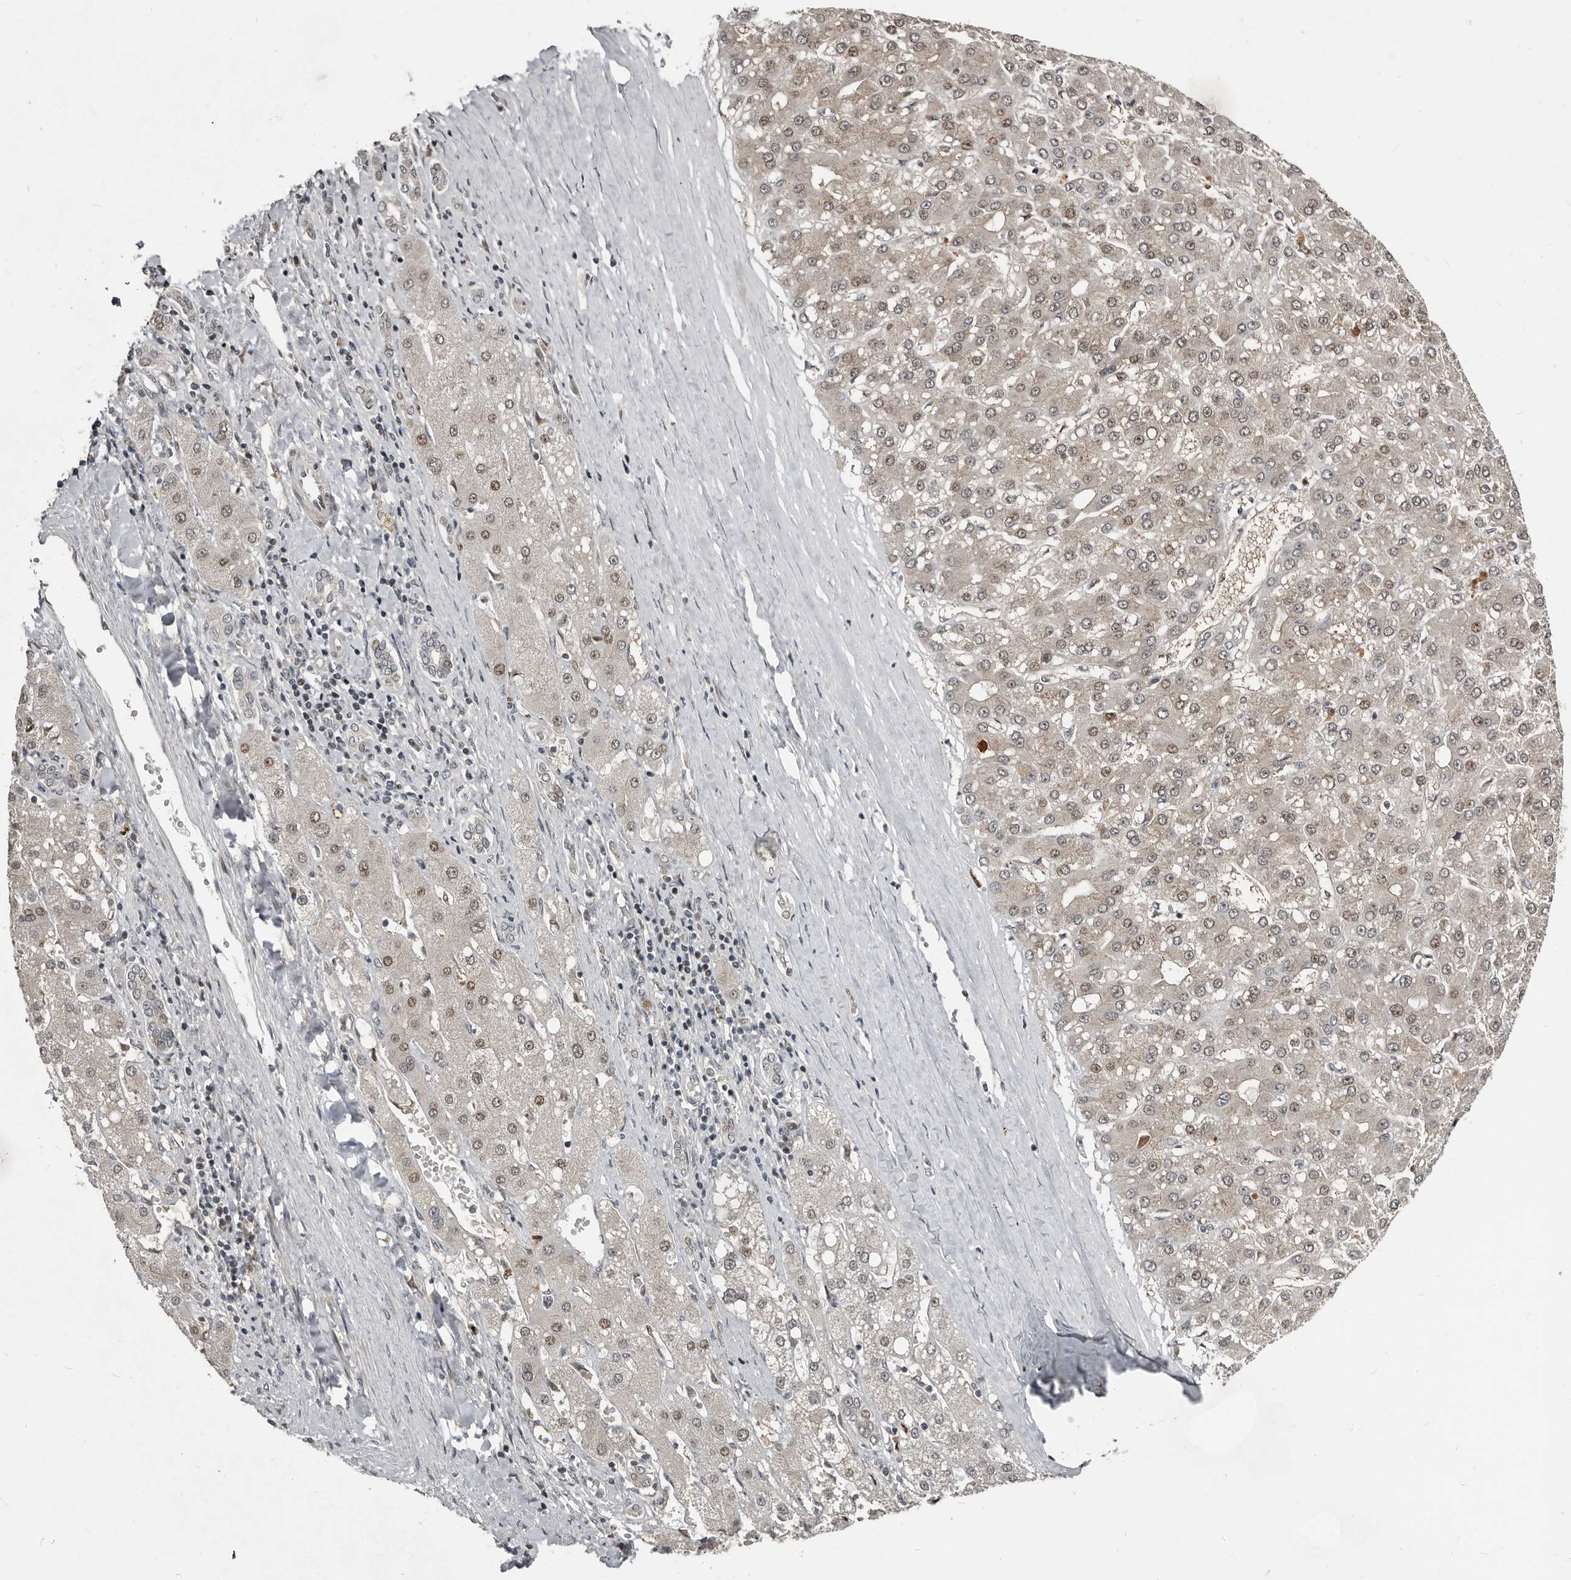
{"staining": {"intensity": "weak", "quantity": "<25%", "location": "nuclear"}, "tissue": "liver cancer", "cell_type": "Tumor cells", "image_type": "cancer", "snomed": [{"axis": "morphology", "description": "Carcinoma, Hepatocellular, NOS"}, {"axis": "topography", "description": "Liver"}], "caption": "Tumor cells are negative for brown protein staining in liver cancer.", "gene": "APOL6", "patient": {"sex": "male", "age": 67}}